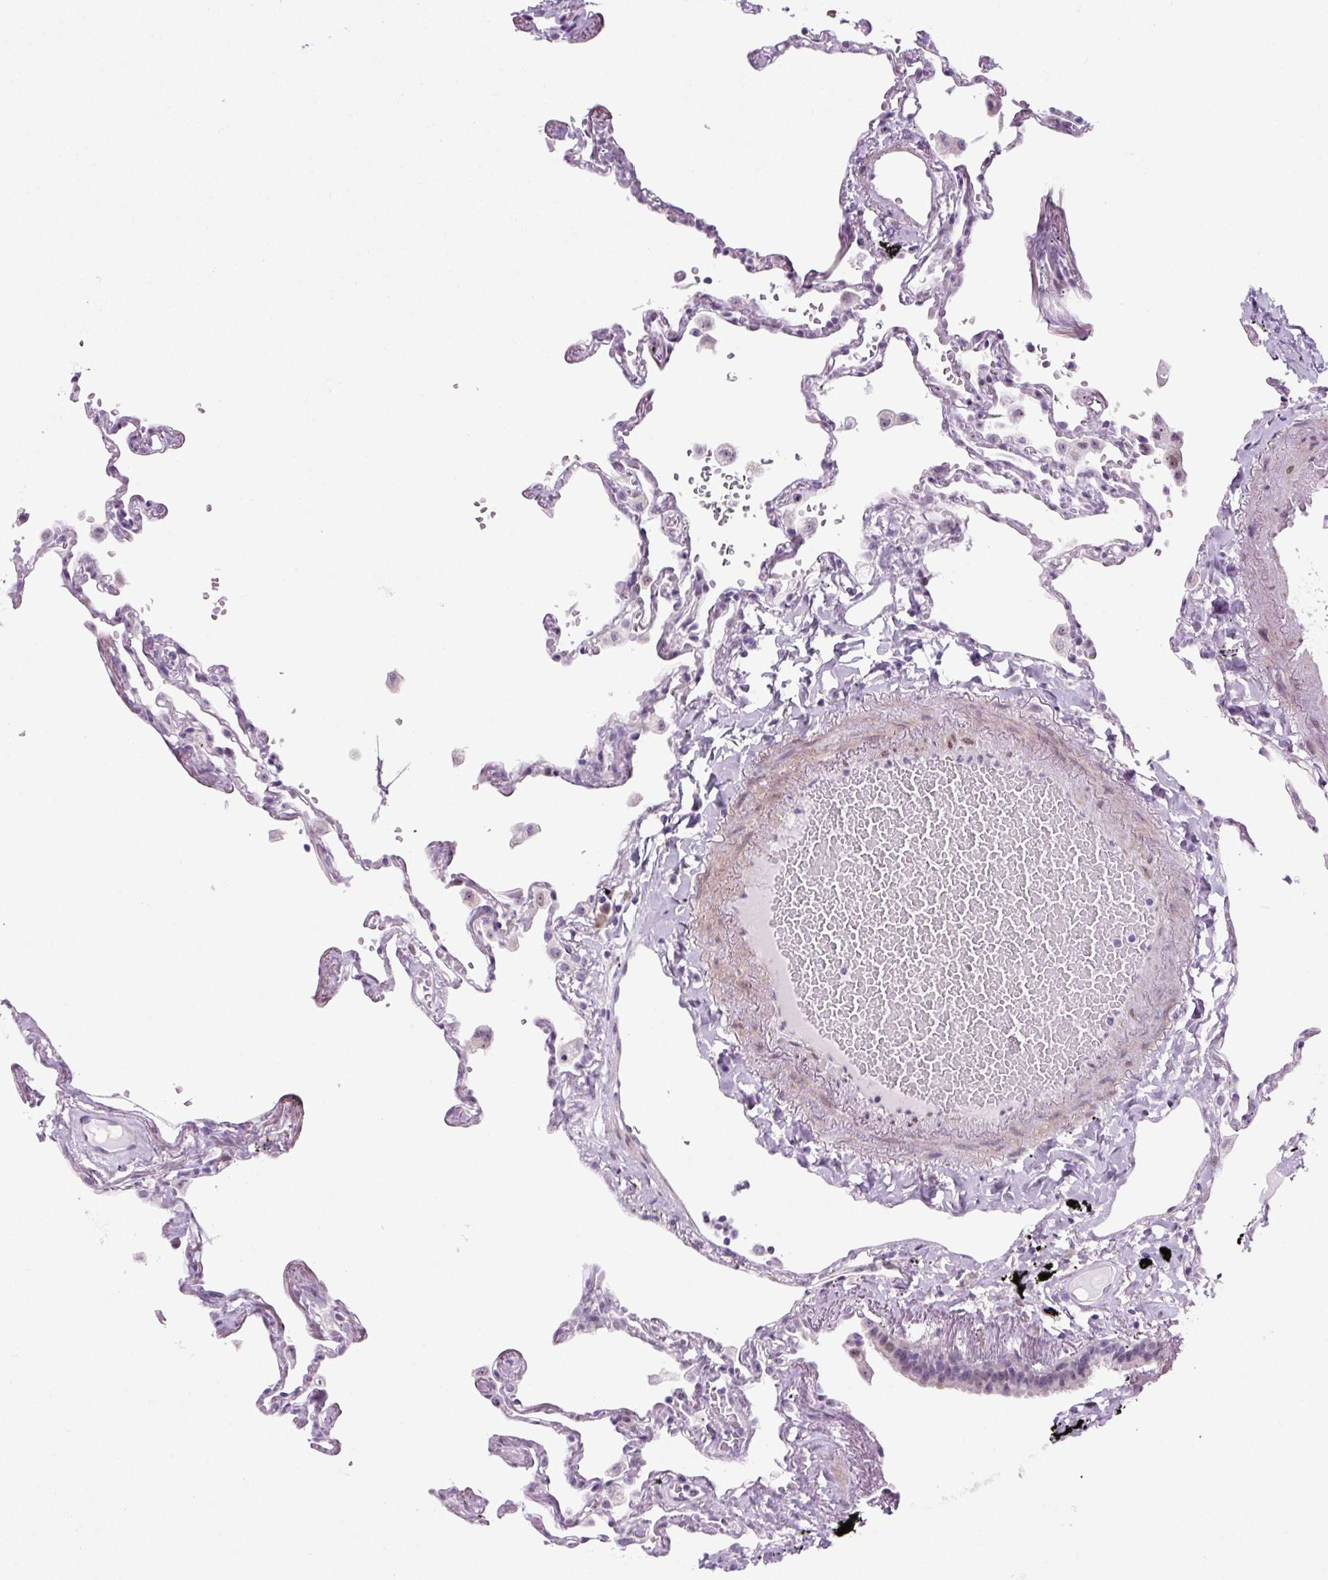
{"staining": {"intensity": "negative", "quantity": "none", "location": "none"}, "tissue": "lung", "cell_type": "Alveolar cells", "image_type": "normal", "snomed": [{"axis": "morphology", "description": "Normal tissue, NOS"}, {"axis": "topography", "description": "Lung"}], "caption": "DAB immunohistochemical staining of unremarkable human lung reveals no significant staining in alveolar cells. The staining is performed using DAB (3,3'-diaminobenzidine) brown chromogen with nuclei counter-stained in using hematoxylin.", "gene": "RRS1", "patient": {"sex": "female", "age": 67}}